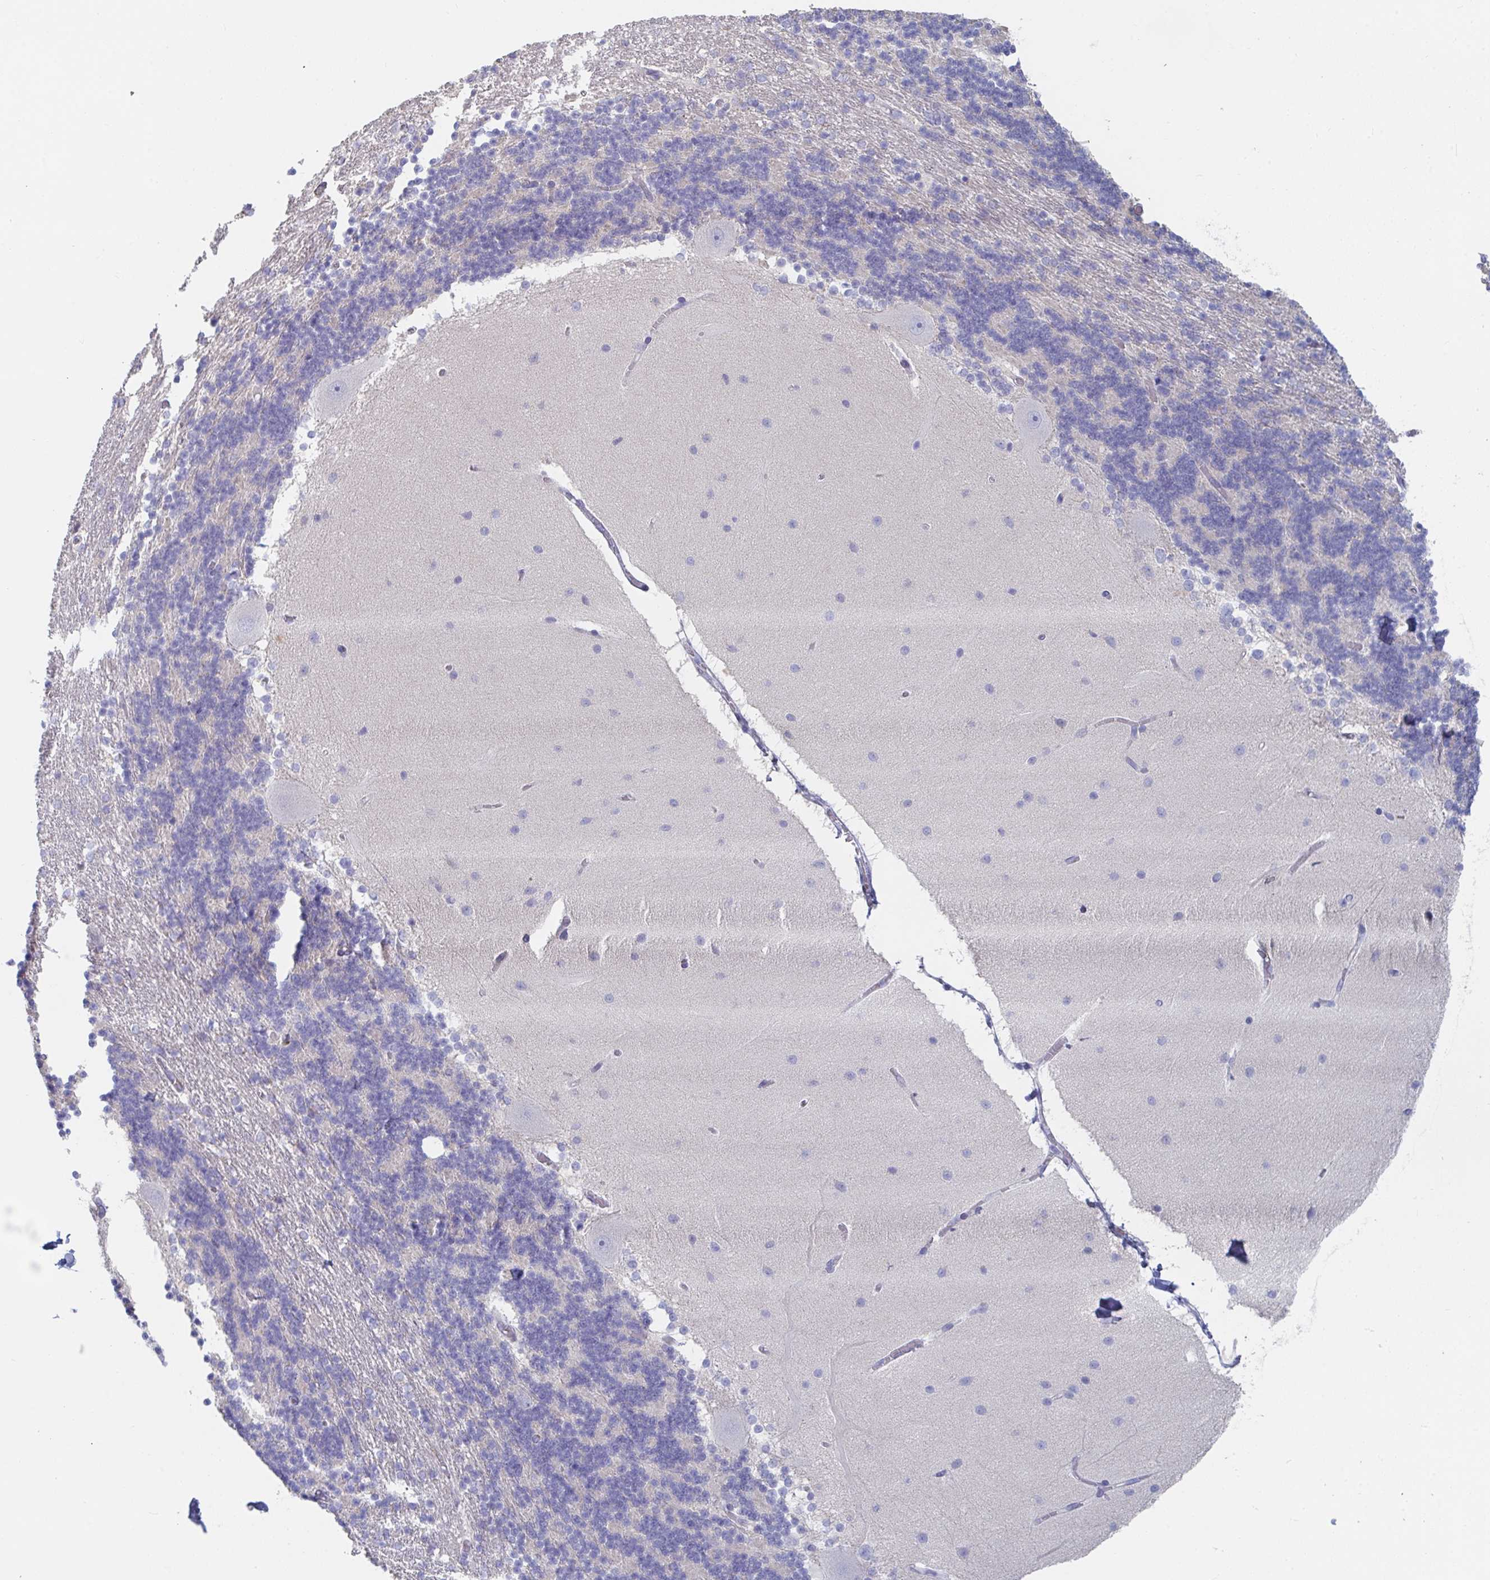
{"staining": {"intensity": "negative", "quantity": "none", "location": "none"}, "tissue": "cerebellum", "cell_type": "Cells in granular layer", "image_type": "normal", "snomed": [{"axis": "morphology", "description": "Normal tissue, NOS"}, {"axis": "topography", "description": "Cerebellum"}], "caption": "Human cerebellum stained for a protein using immunohistochemistry reveals no staining in cells in granular layer.", "gene": "KCNK5", "patient": {"sex": "female", "age": 54}}